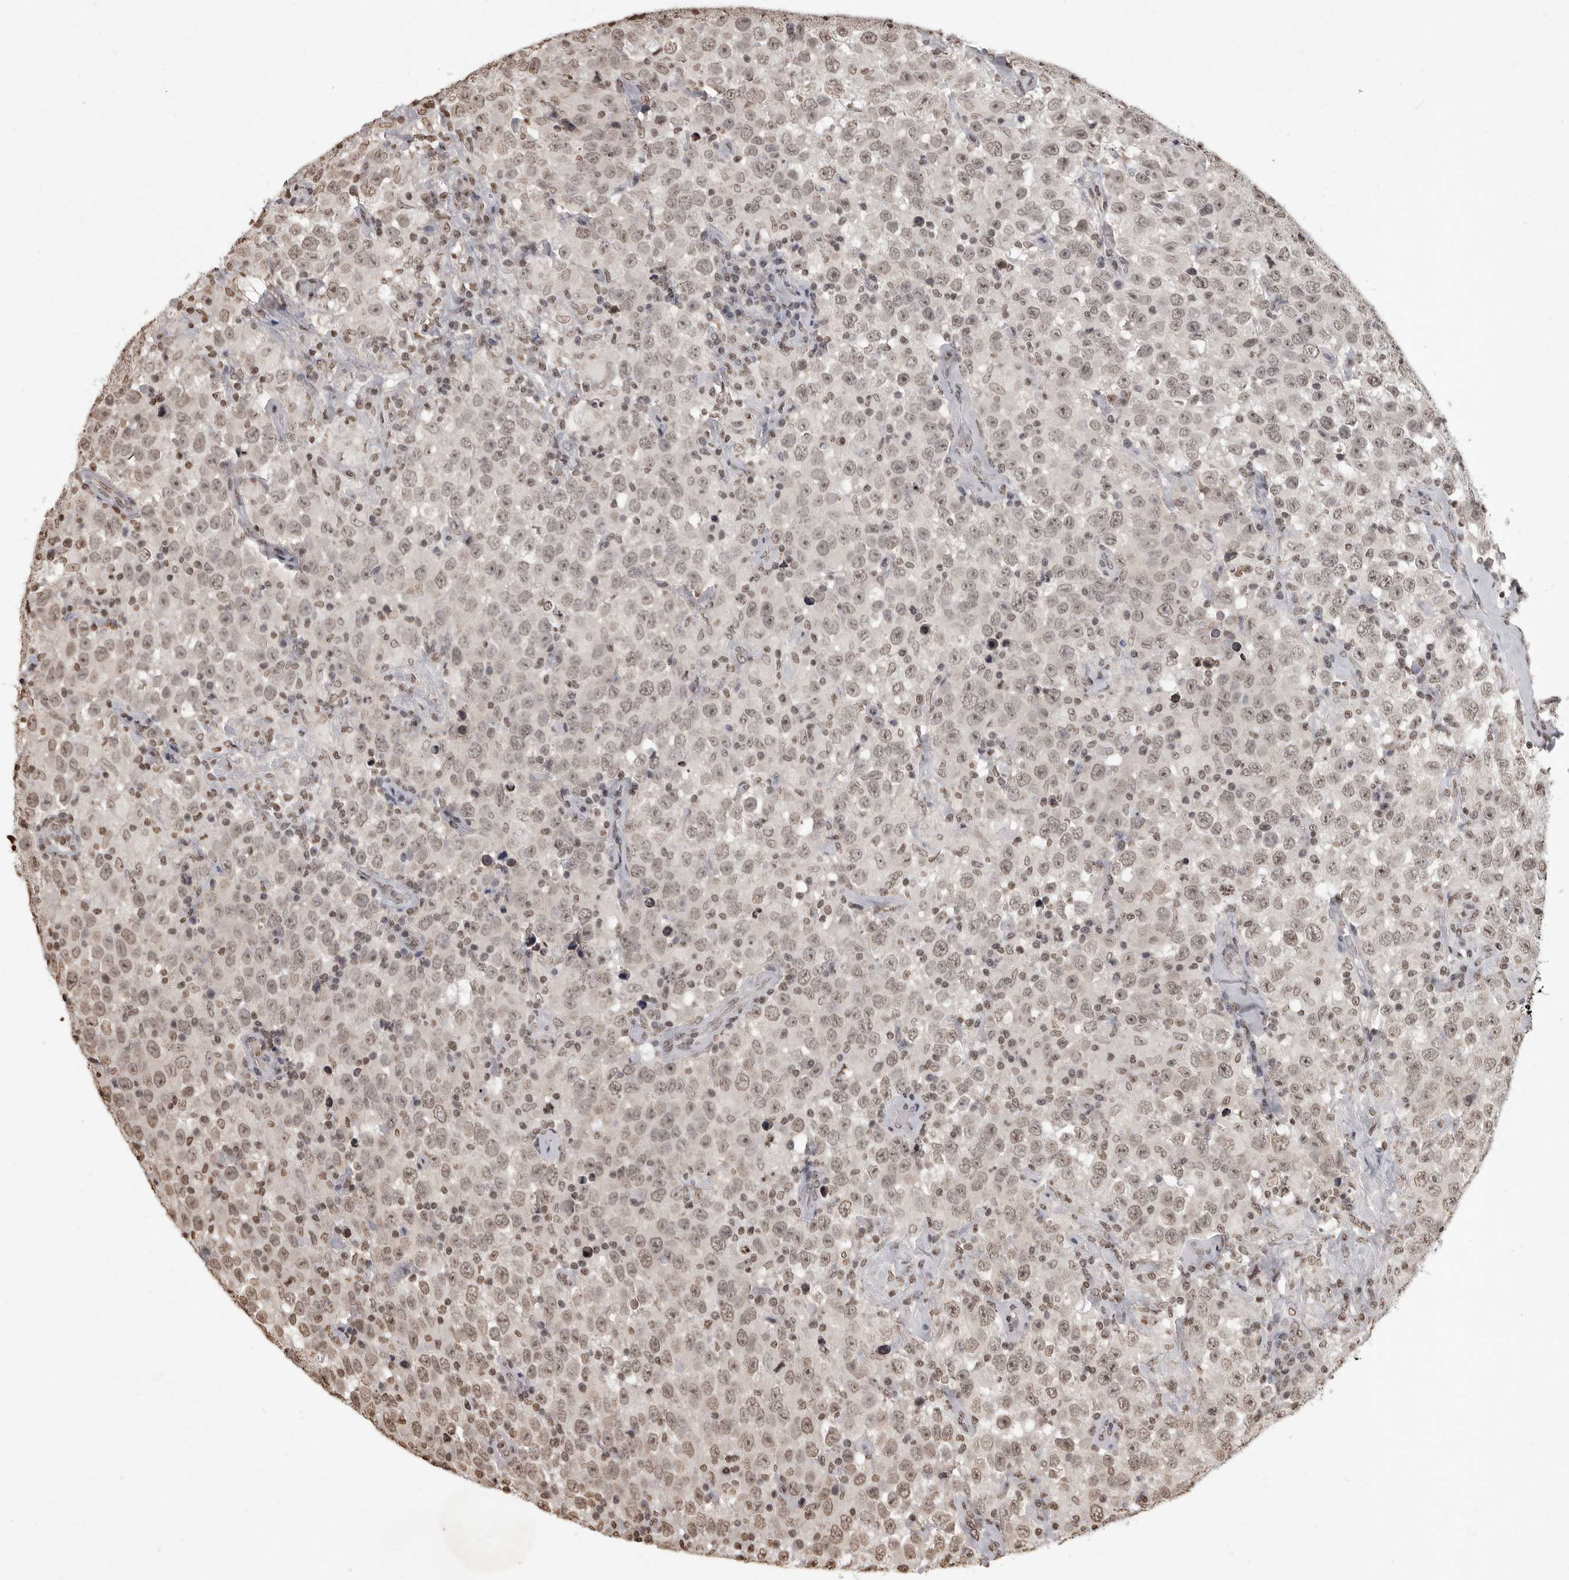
{"staining": {"intensity": "weak", "quantity": ">75%", "location": "nuclear"}, "tissue": "testis cancer", "cell_type": "Tumor cells", "image_type": "cancer", "snomed": [{"axis": "morphology", "description": "Seminoma, NOS"}, {"axis": "topography", "description": "Testis"}], "caption": "This is a photomicrograph of immunohistochemistry (IHC) staining of seminoma (testis), which shows weak staining in the nuclear of tumor cells.", "gene": "WDR45", "patient": {"sex": "male", "age": 41}}